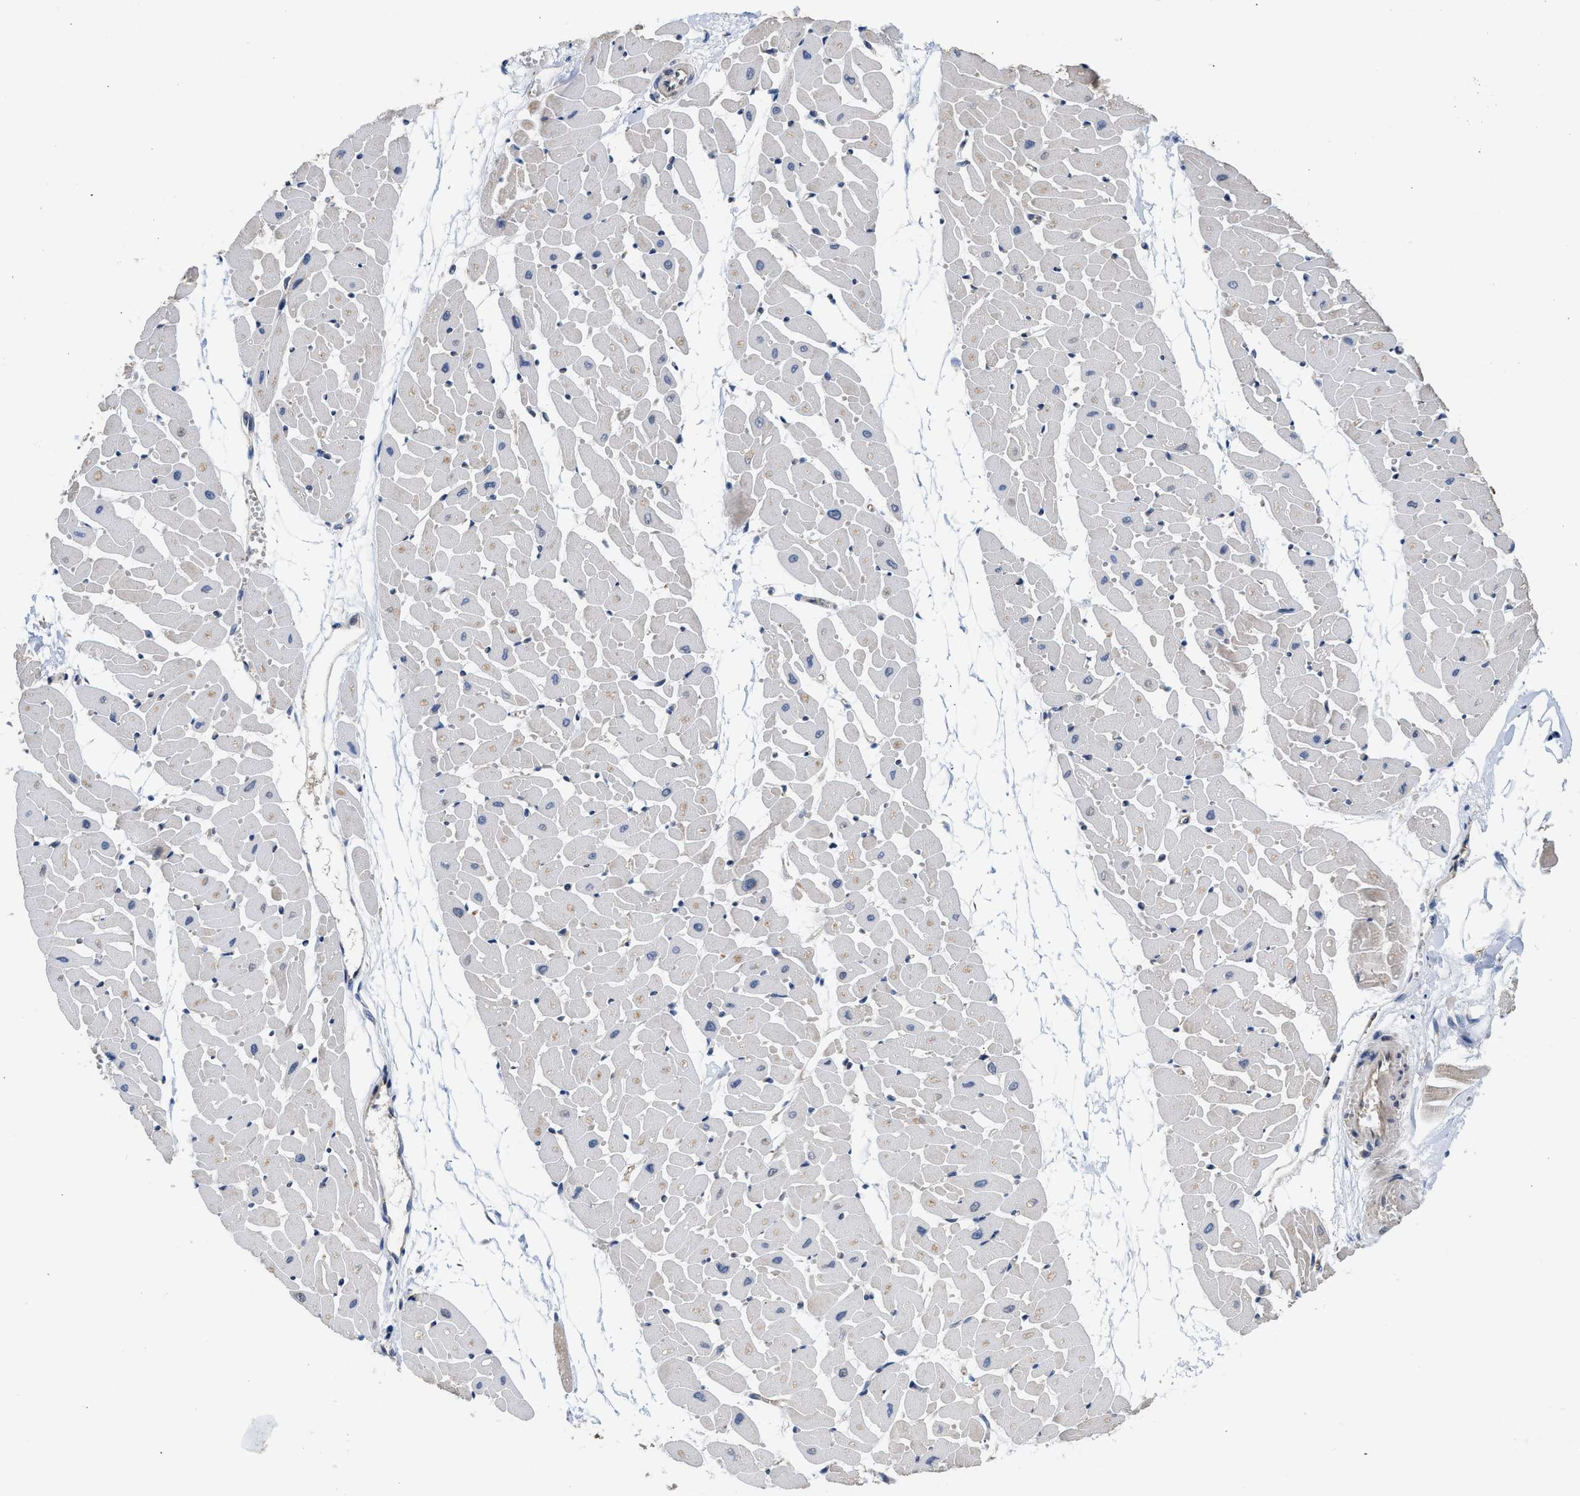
{"staining": {"intensity": "weak", "quantity": "<25%", "location": "cytoplasmic/membranous"}, "tissue": "heart muscle", "cell_type": "Cardiomyocytes", "image_type": "normal", "snomed": [{"axis": "morphology", "description": "Normal tissue, NOS"}, {"axis": "topography", "description": "Heart"}], "caption": "This is an immunohistochemistry (IHC) image of normal human heart muscle. There is no positivity in cardiomyocytes.", "gene": "PIM1", "patient": {"sex": "female", "age": 19}}